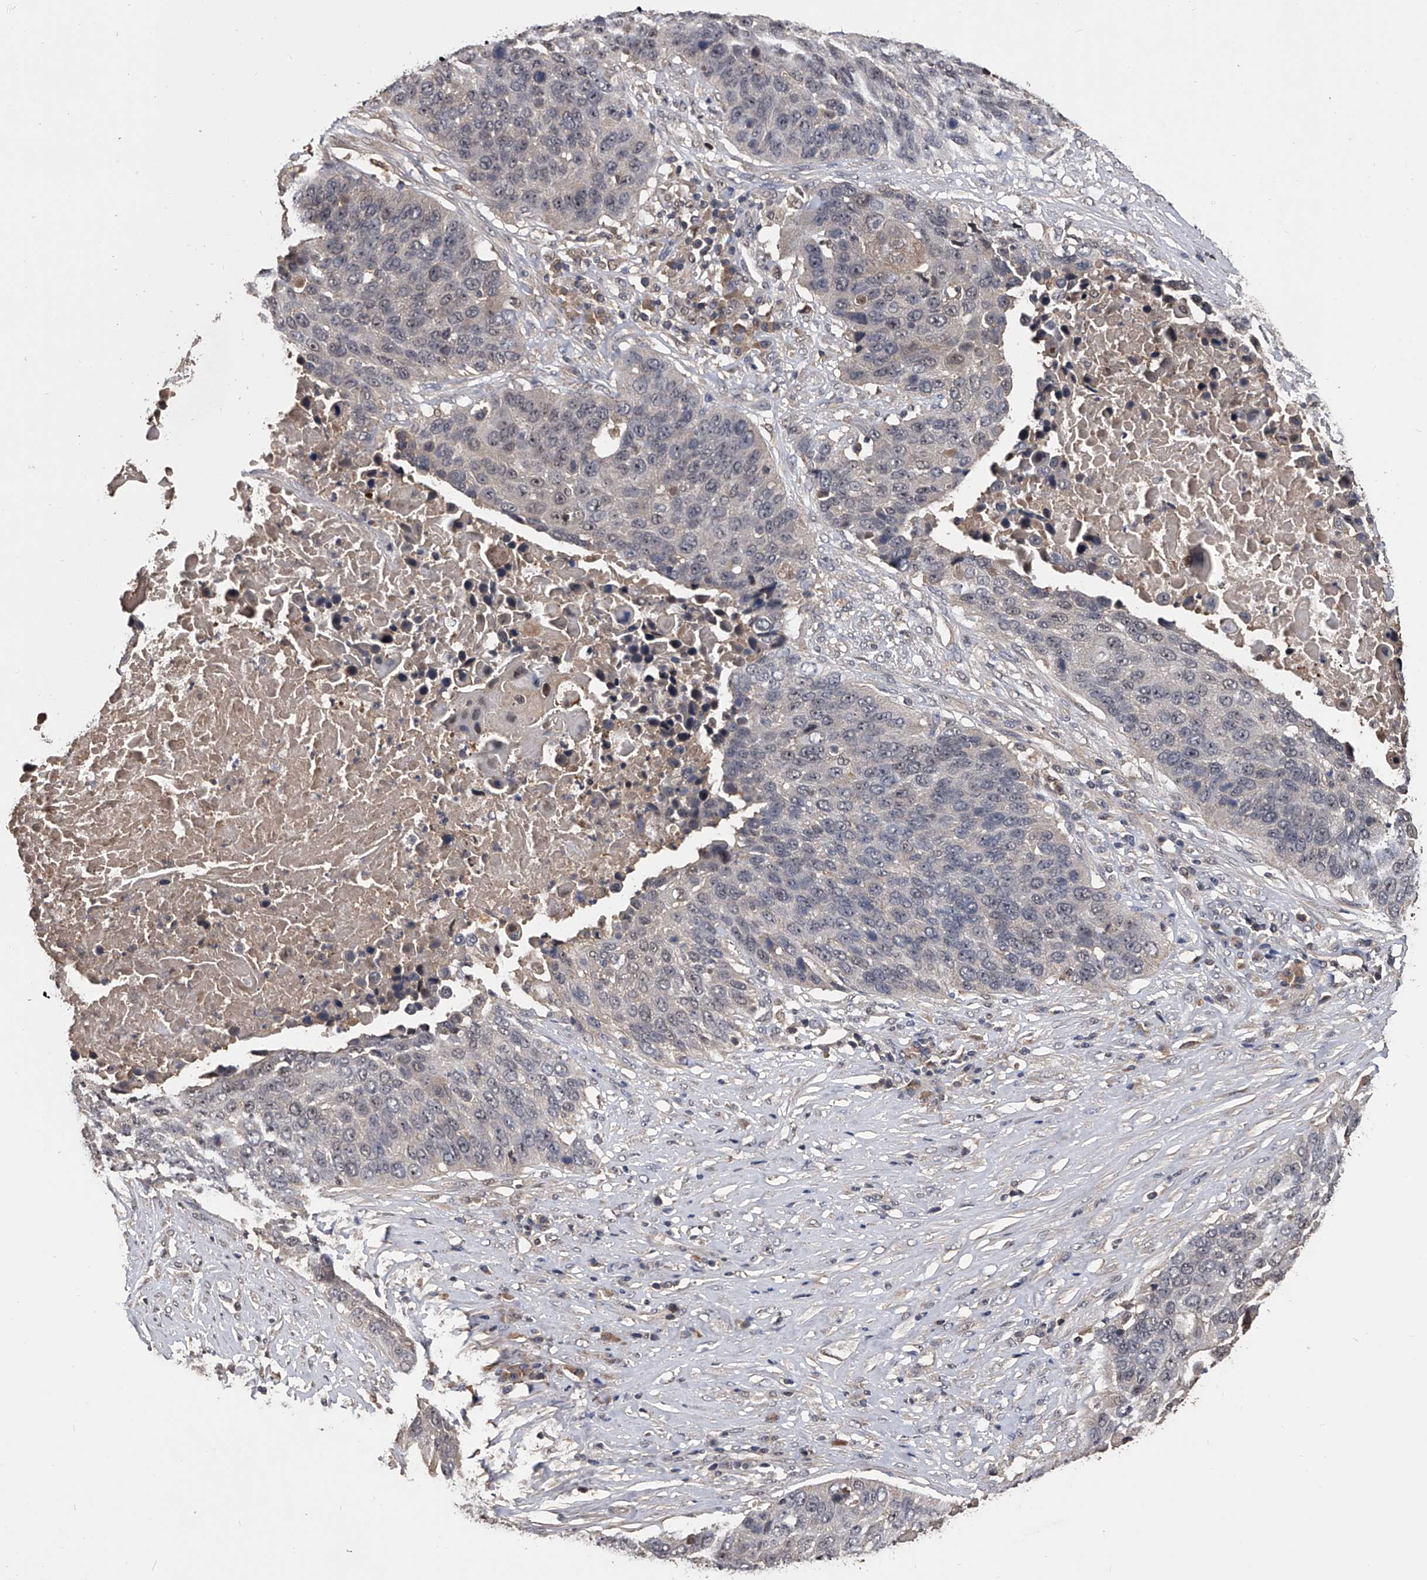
{"staining": {"intensity": "negative", "quantity": "none", "location": "none"}, "tissue": "lung cancer", "cell_type": "Tumor cells", "image_type": "cancer", "snomed": [{"axis": "morphology", "description": "Squamous cell carcinoma, NOS"}, {"axis": "topography", "description": "Lung"}], "caption": "Immunohistochemistry histopathology image of neoplastic tissue: lung squamous cell carcinoma stained with DAB (3,3'-diaminobenzidine) displays no significant protein staining in tumor cells.", "gene": "EFCAB7", "patient": {"sex": "male", "age": 66}}